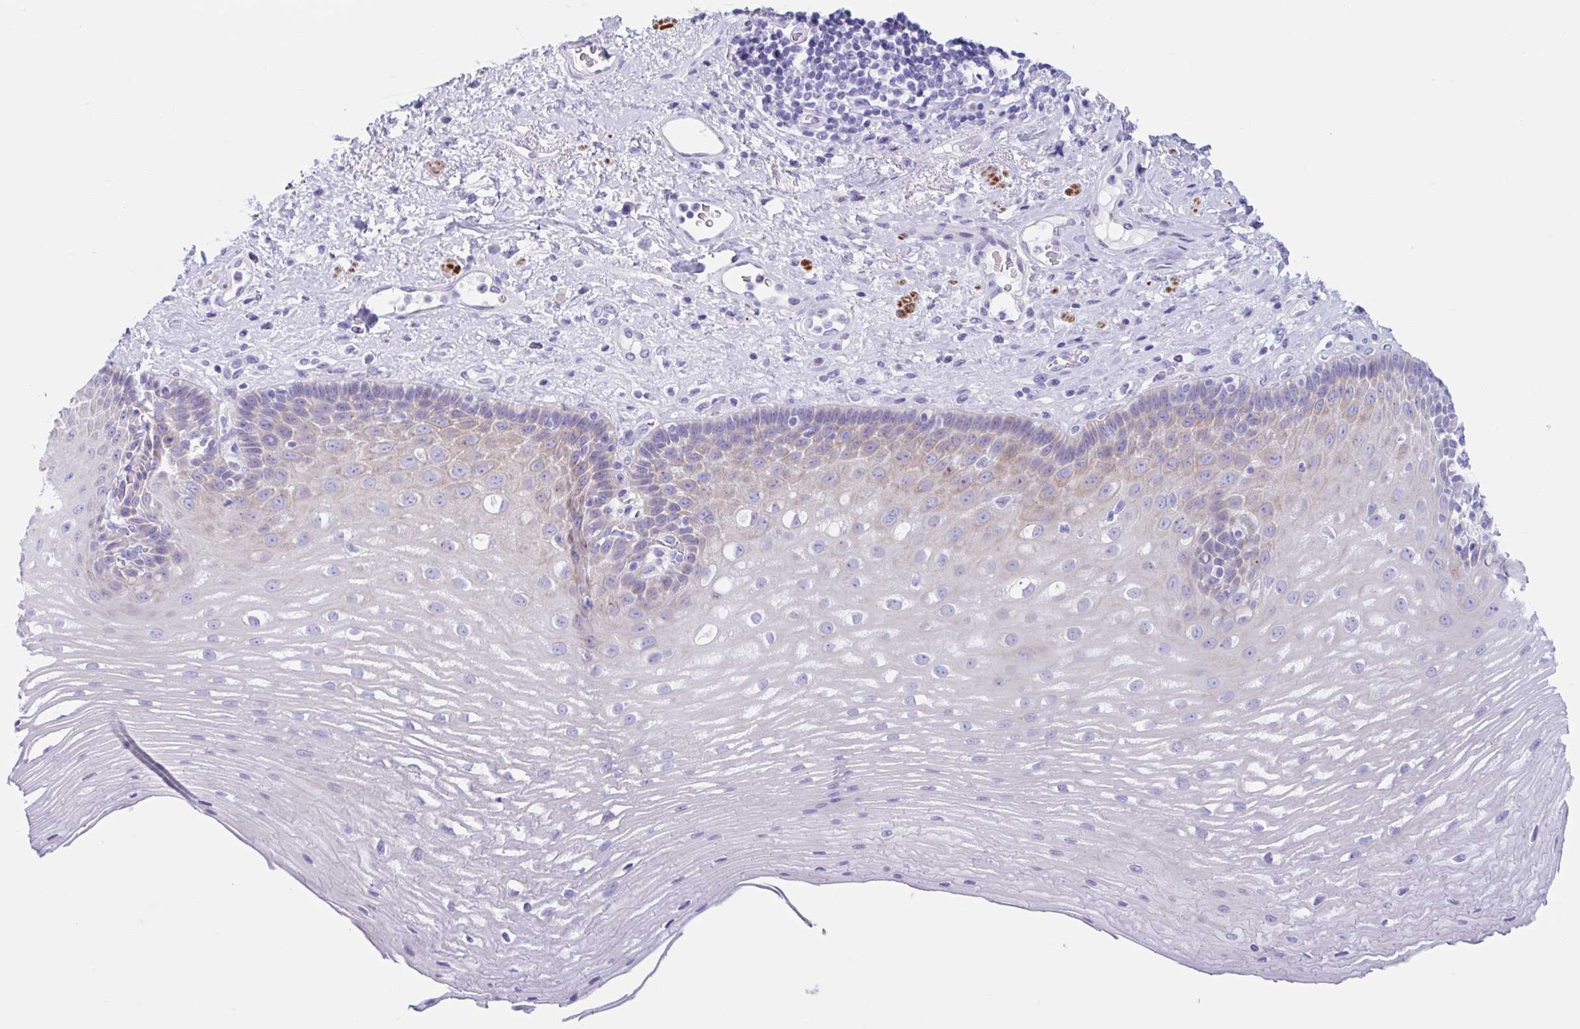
{"staining": {"intensity": "weak", "quantity": "25%-75%", "location": "cytoplasmic/membranous"}, "tissue": "esophagus", "cell_type": "Squamous epithelial cells", "image_type": "normal", "snomed": [{"axis": "morphology", "description": "Normal tissue, NOS"}, {"axis": "topography", "description": "Esophagus"}], "caption": "Esophagus stained with DAB immunohistochemistry (IHC) demonstrates low levels of weak cytoplasmic/membranous expression in about 25%-75% of squamous epithelial cells.", "gene": "CPTP", "patient": {"sex": "male", "age": 62}}